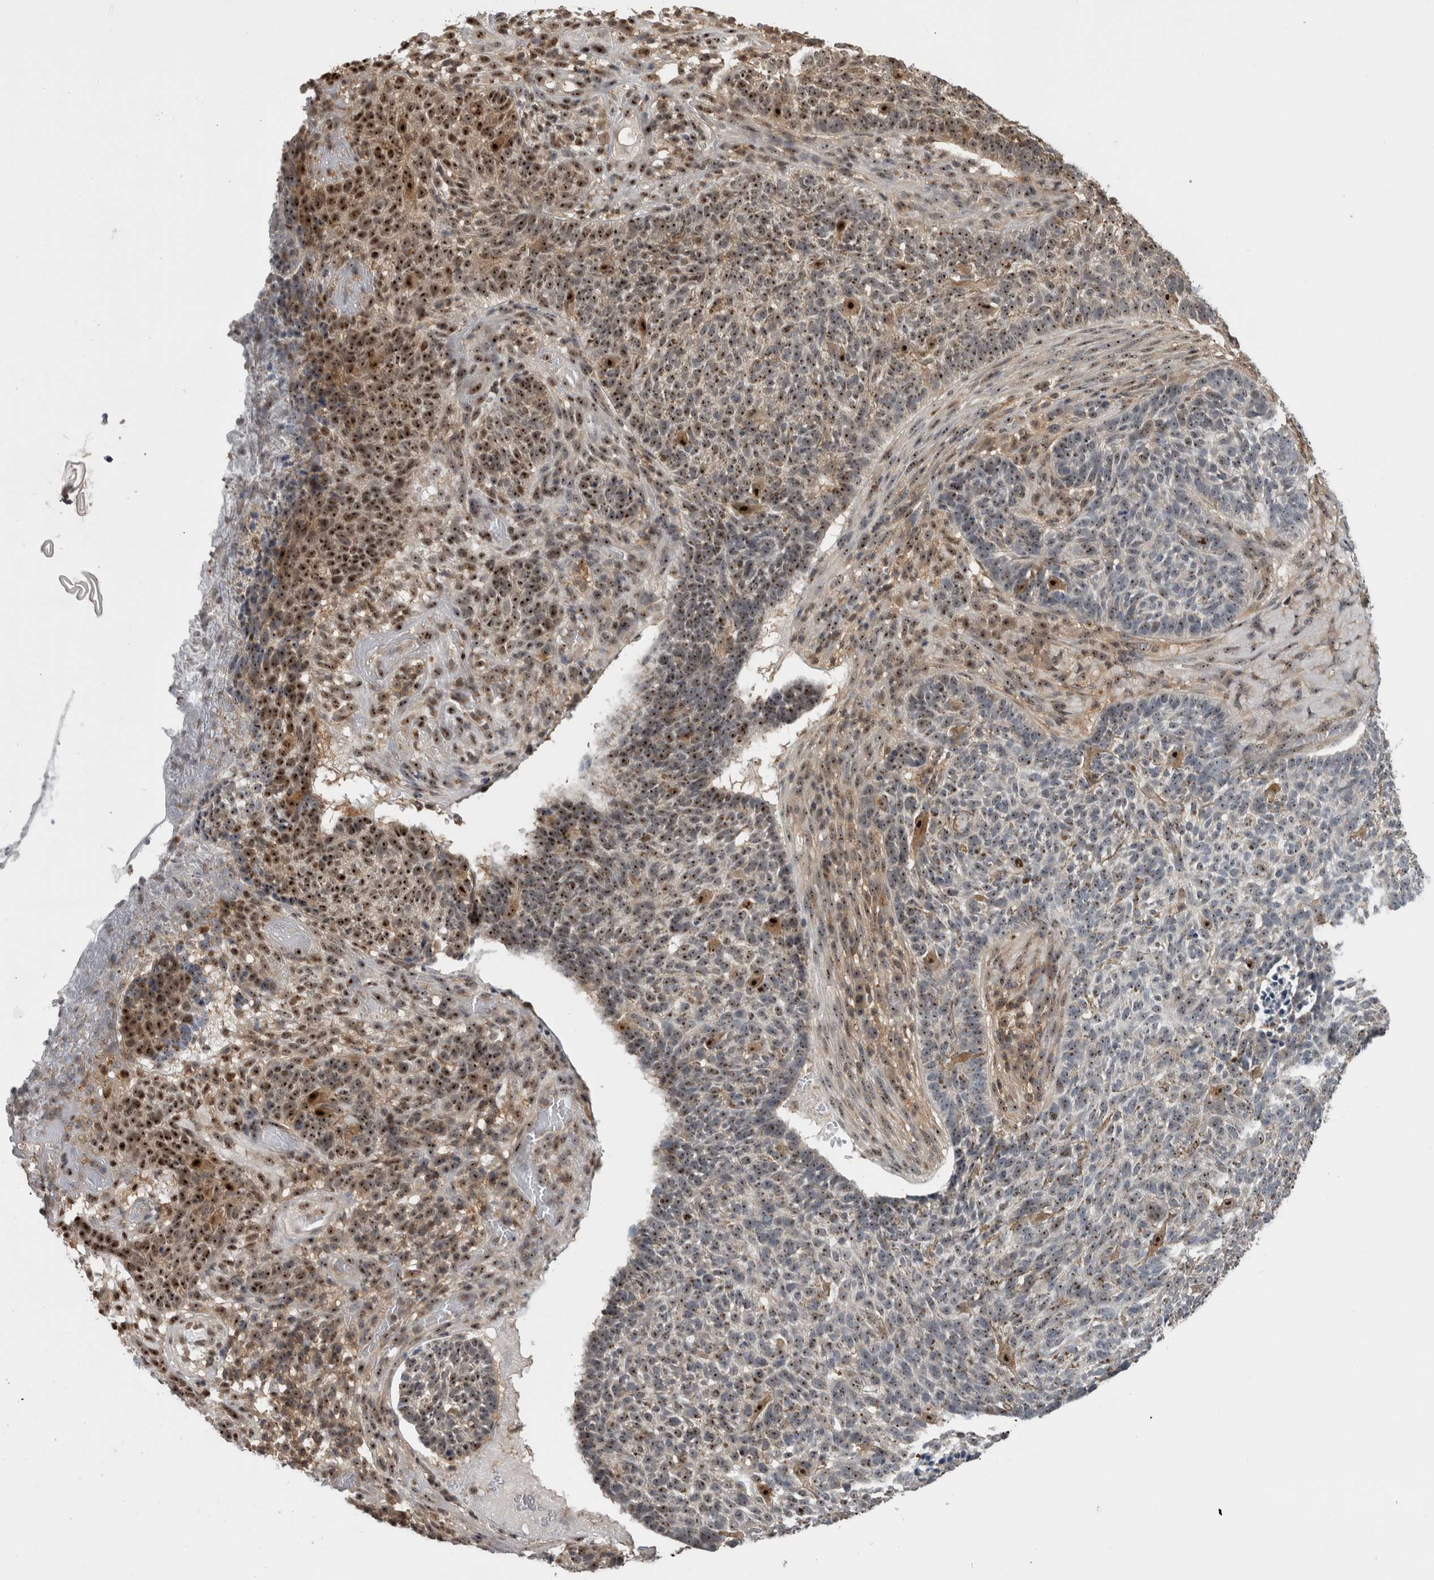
{"staining": {"intensity": "strong", "quantity": ">75%", "location": "nuclear"}, "tissue": "skin cancer", "cell_type": "Tumor cells", "image_type": "cancer", "snomed": [{"axis": "morphology", "description": "Basal cell carcinoma"}, {"axis": "topography", "description": "Skin"}], "caption": "Immunohistochemistry histopathology image of neoplastic tissue: human skin cancer stained using immunohistochemistry shows high levels of strong protein expression localized specifically in the nuclear of tumor cells, appearing as a nuclear brown color.", "gene": "TDRD7", "patient": {"sex": "male", "age": 85}}